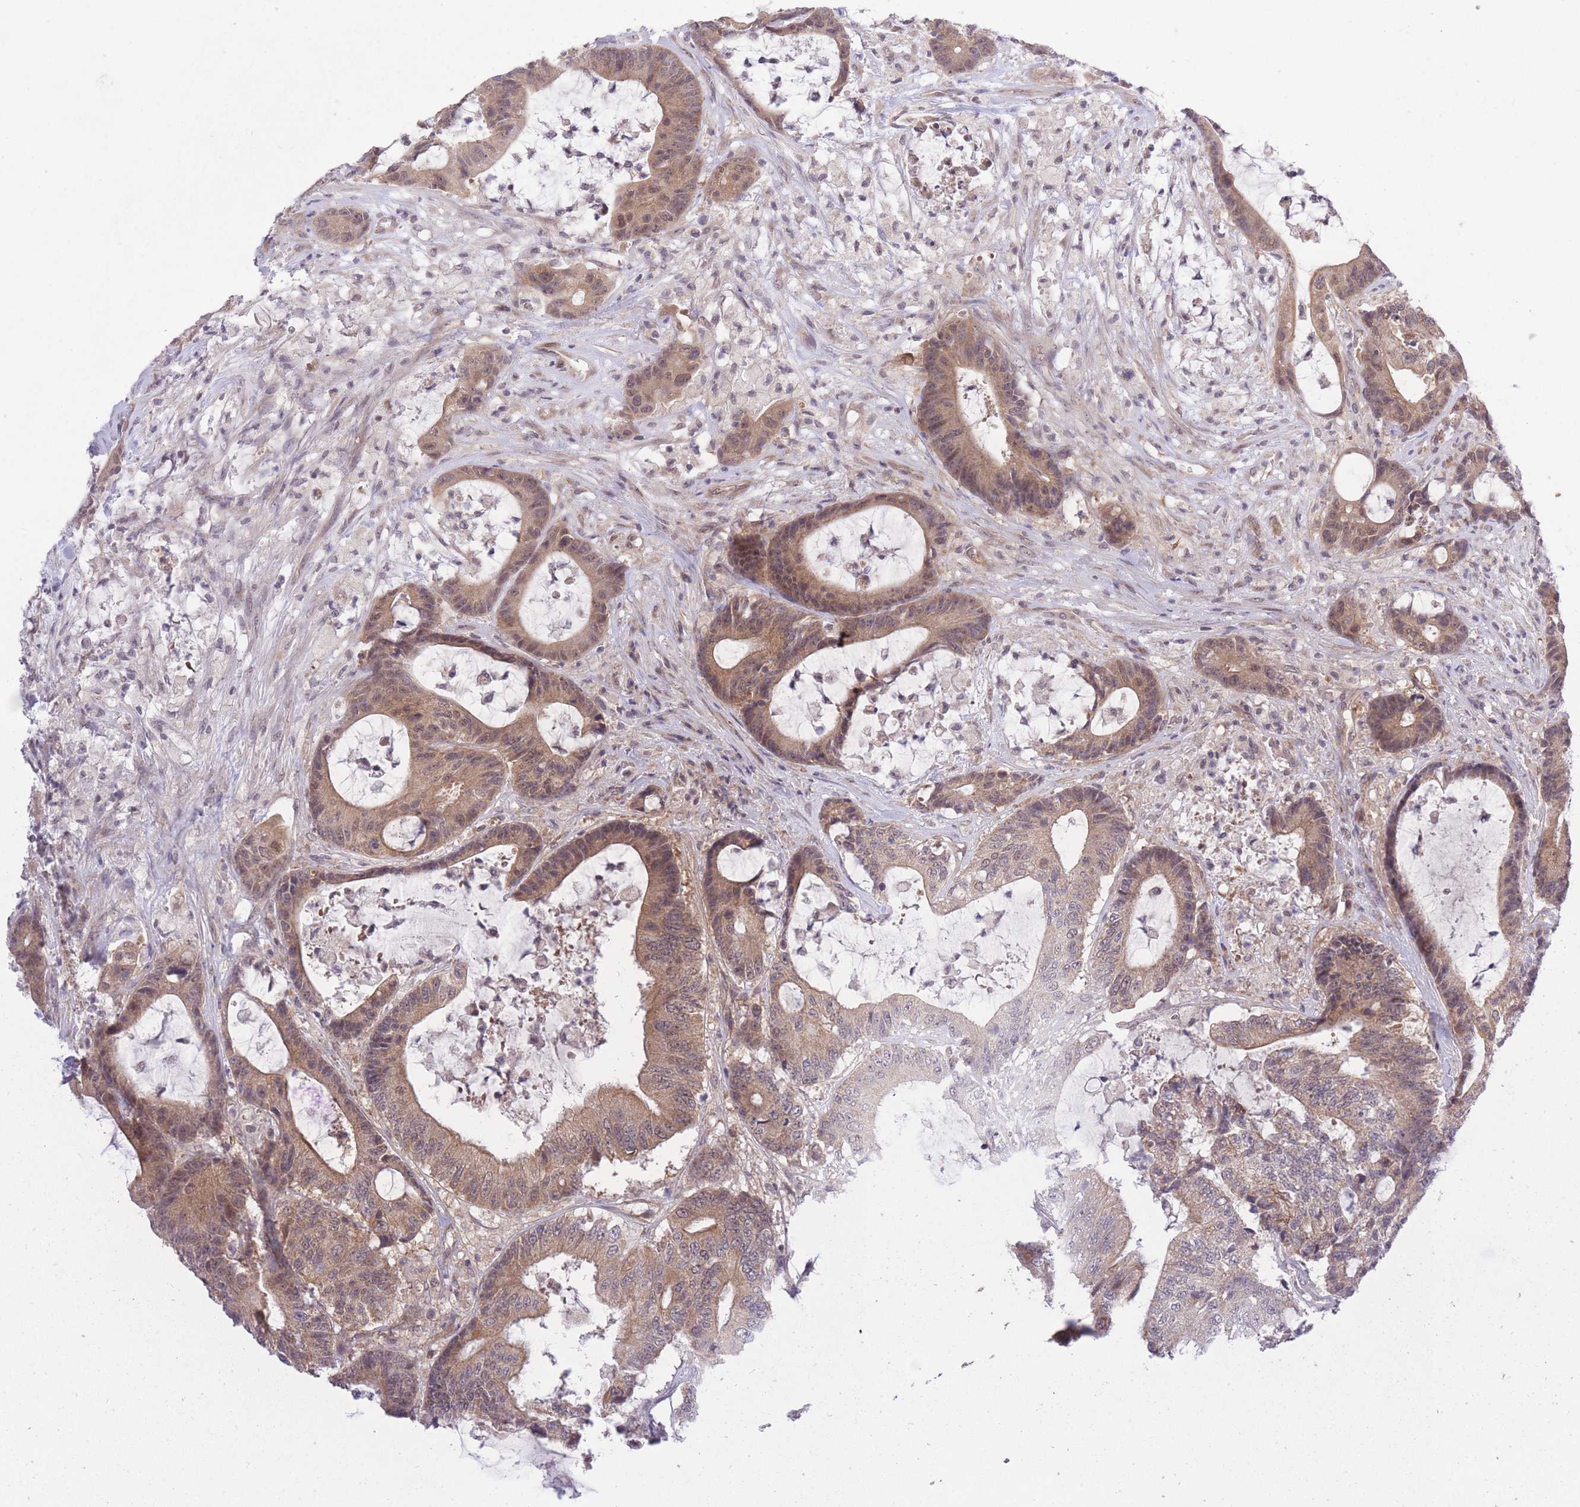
{"staining": {"intensity": "moderate", "quantity": ">75%", "location": "cytoplasmic/membranous,nuclear"}, "tissue": "colorectal cancer", "cell_type": "Tumor cells", "image_type": "cancer", "snomed": [{"axis": "morphology", "description": "Adenocarcinoma, NOS"}, {"axis": "topography", "description": "Colon"}], "caption": "Colorectal adenocarcinoma stained for a protein displays moderate cytoplasmic/membranous and nuclear positivity in tumor cells.", "gene": "ELOA2", "patient": {"sex": "female", "age": 84}}